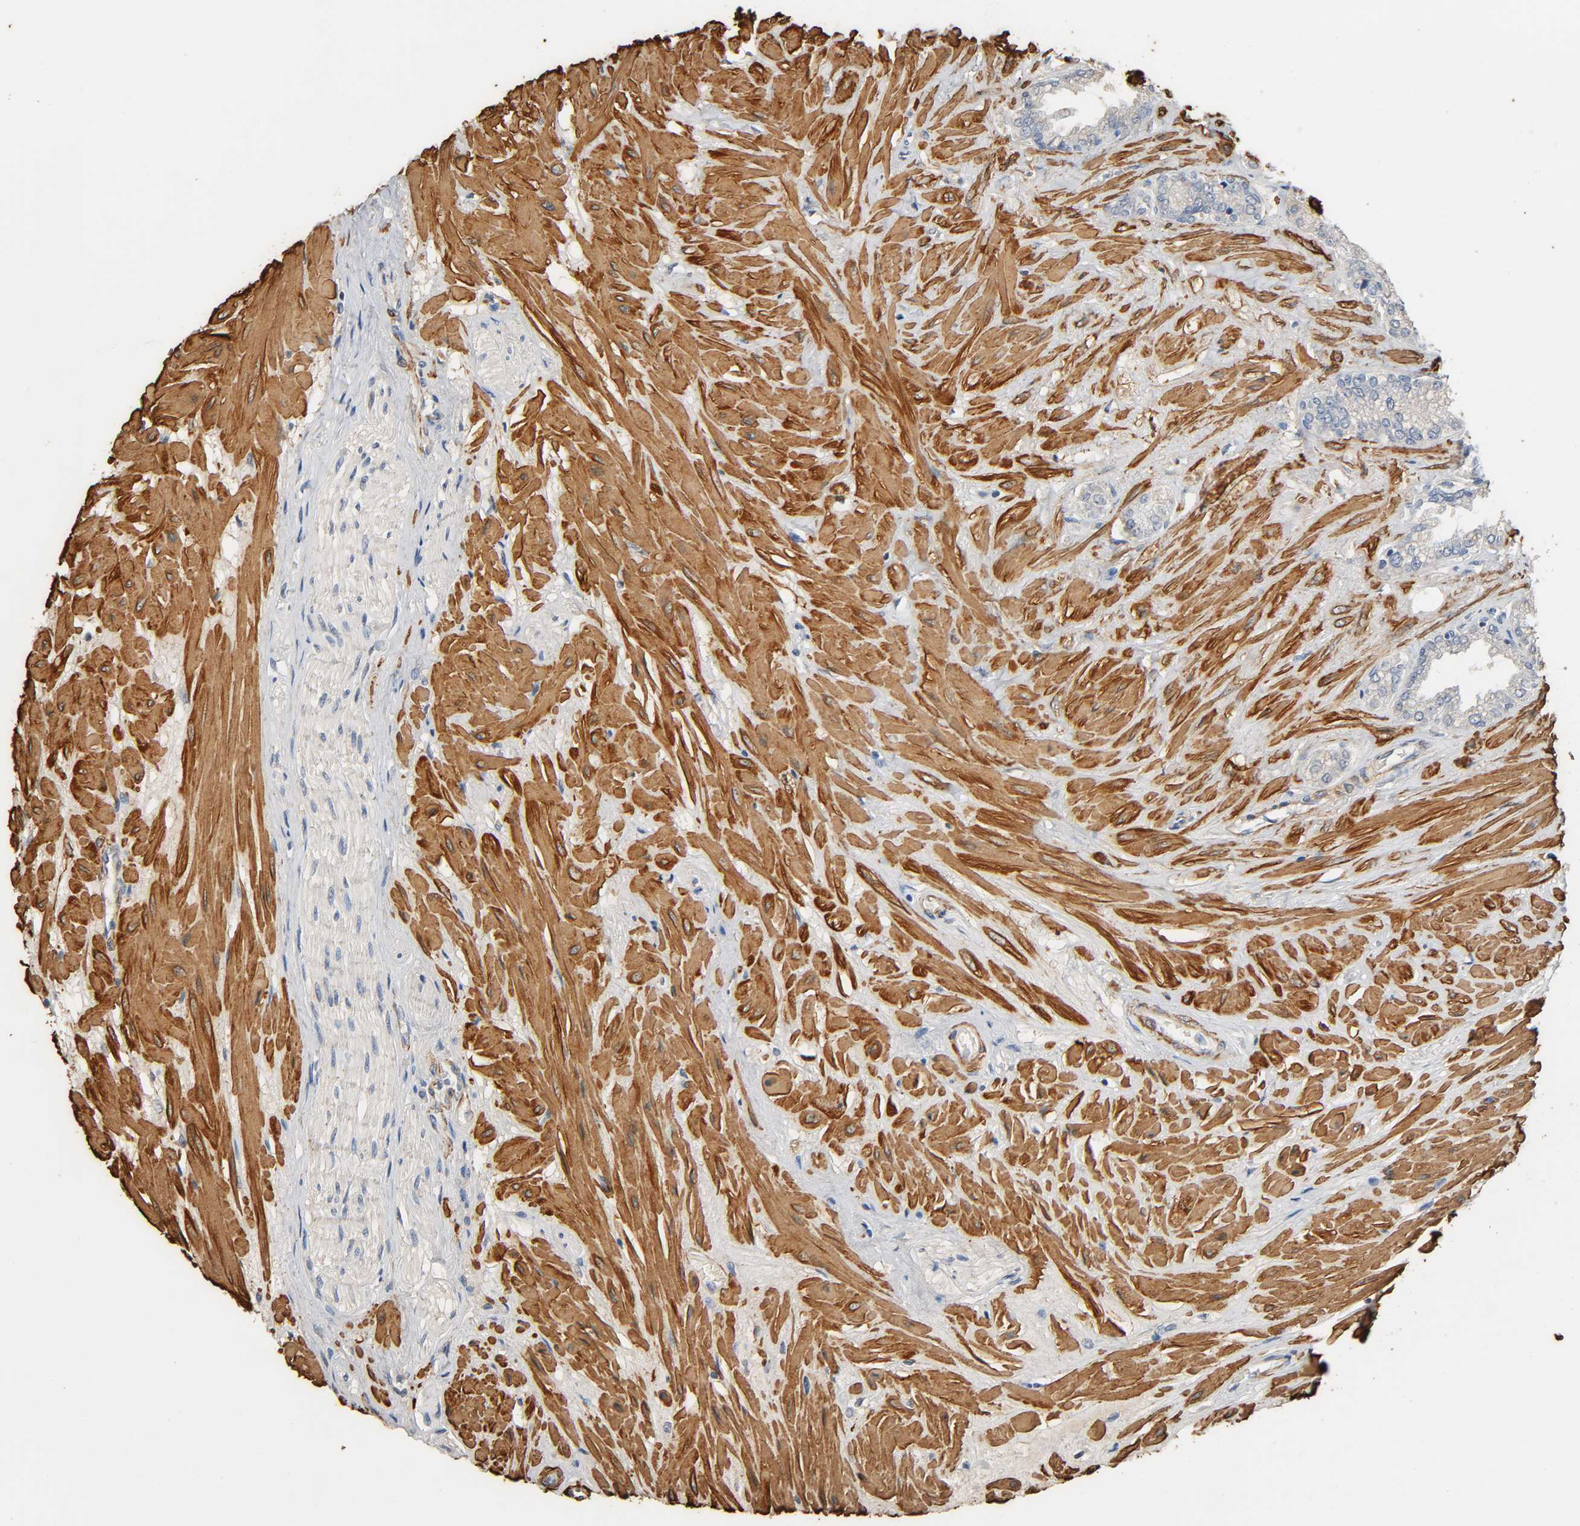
{"staining": {"intensity": "weak", "quantity": ">75%", "location": "cytoplasmic/membranous"}, "tissue": "seminal vesicle", "cell_type": "Glandular cells", "image_type": "normal", "snomed": [{"axis": "morphology", "description": "Normal tissue, NOS"}, {"axis": "topography", "description": "Seminal veicle"}], "caption": "This micrograph exhibits immunohistochemistry (IHC) staining of normal human seminal vesicle, with low weak cytoplasmic/membranous expression in about >75% of glandular cells.", "gene": "GSTA1", "patient": {"sex": "male", "age": 46}}